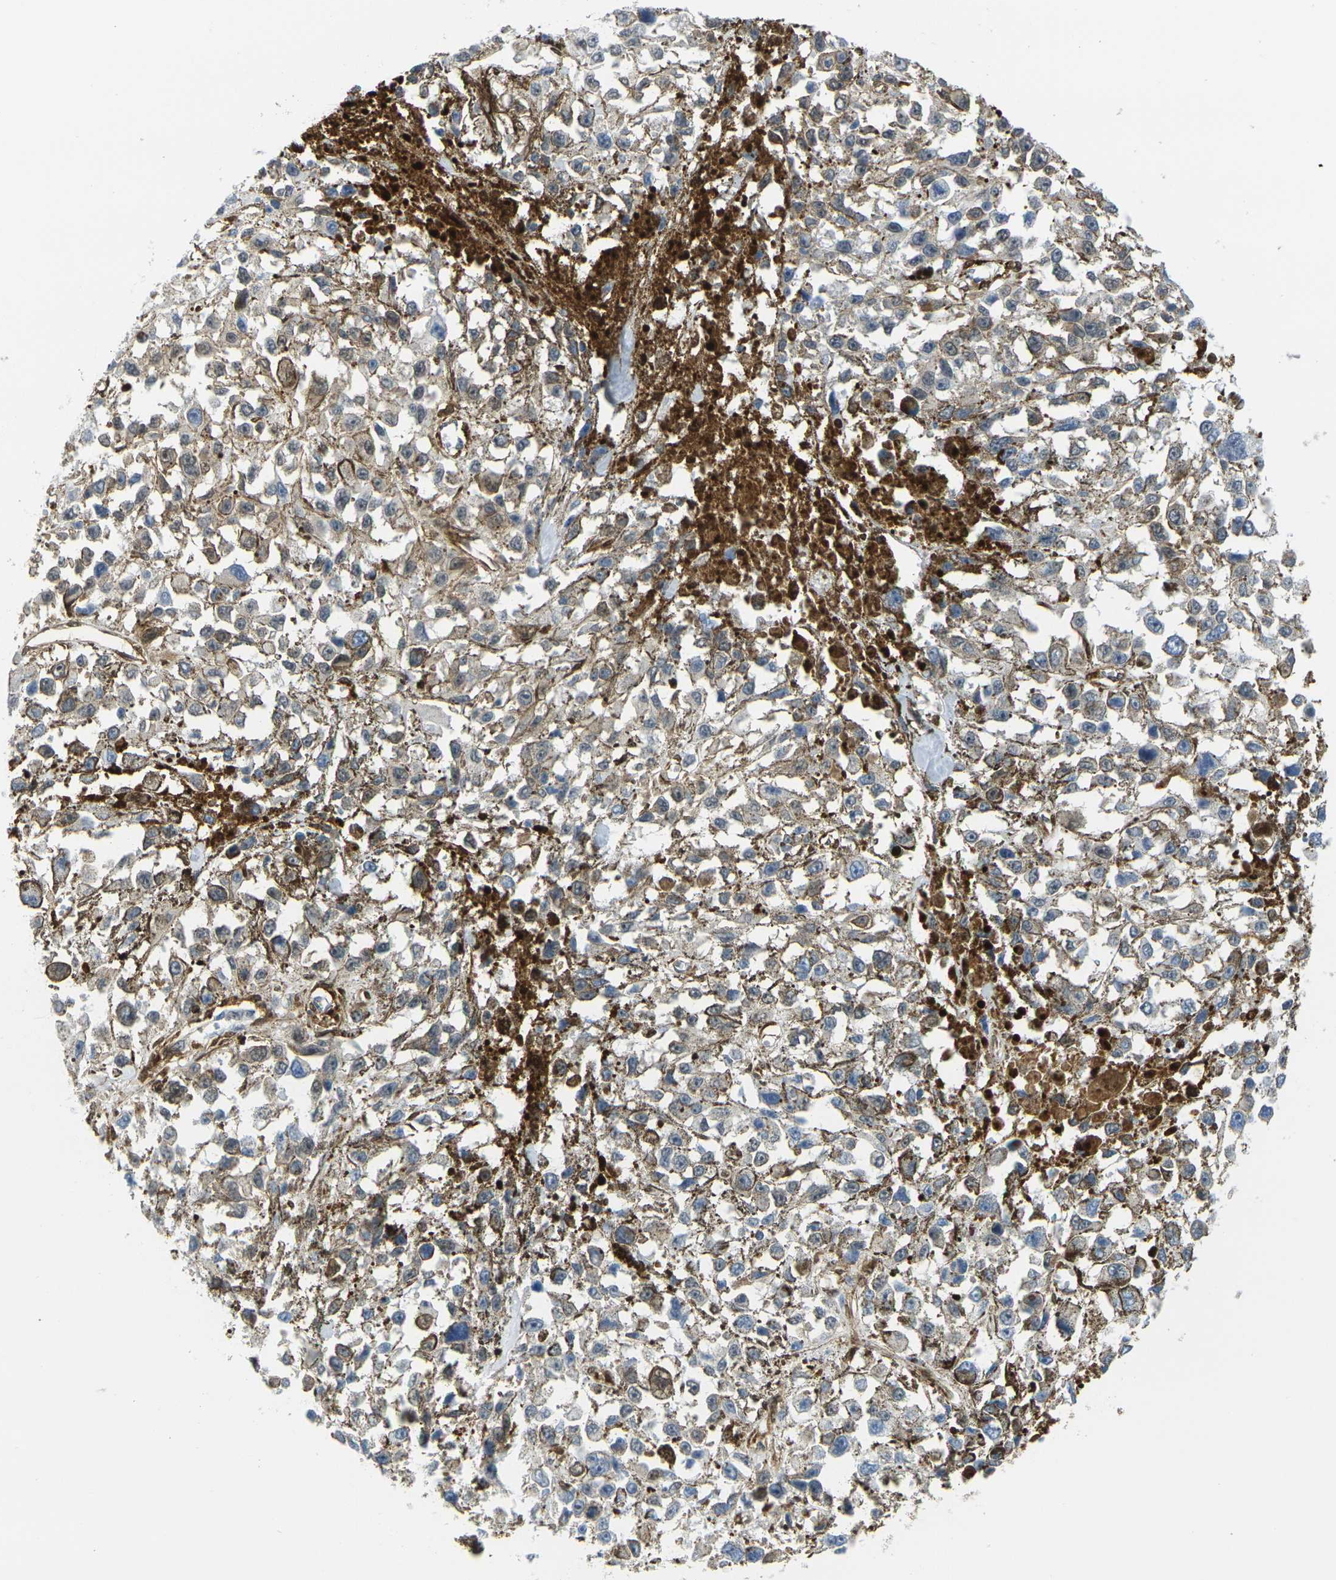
{"staining": {"intensity": "weak", "quantity": ">75%", "location": "cytoplasmic/membranous"}, "tissue": "melanoma", "cell_type": "Tumor cells", "image_type": "cancer", "snomed": [{"axis": "morphology", "description": "Malignant melanoma, Metastatic site"}, {"axis": "topography", "description": "Lymph node"}], "caption": "The image demonstrates staining of malignant melanoma (metastatic site), revealing weak cytoplasmic/membranous protein expression (brown color) within tumor cells. (DAB (3,3'-diaminobenzidine) = brown stain, brightfield microscopy at high magnification).", "gene": "LASP1", "patient": {"sex": "male", "age": 59}}